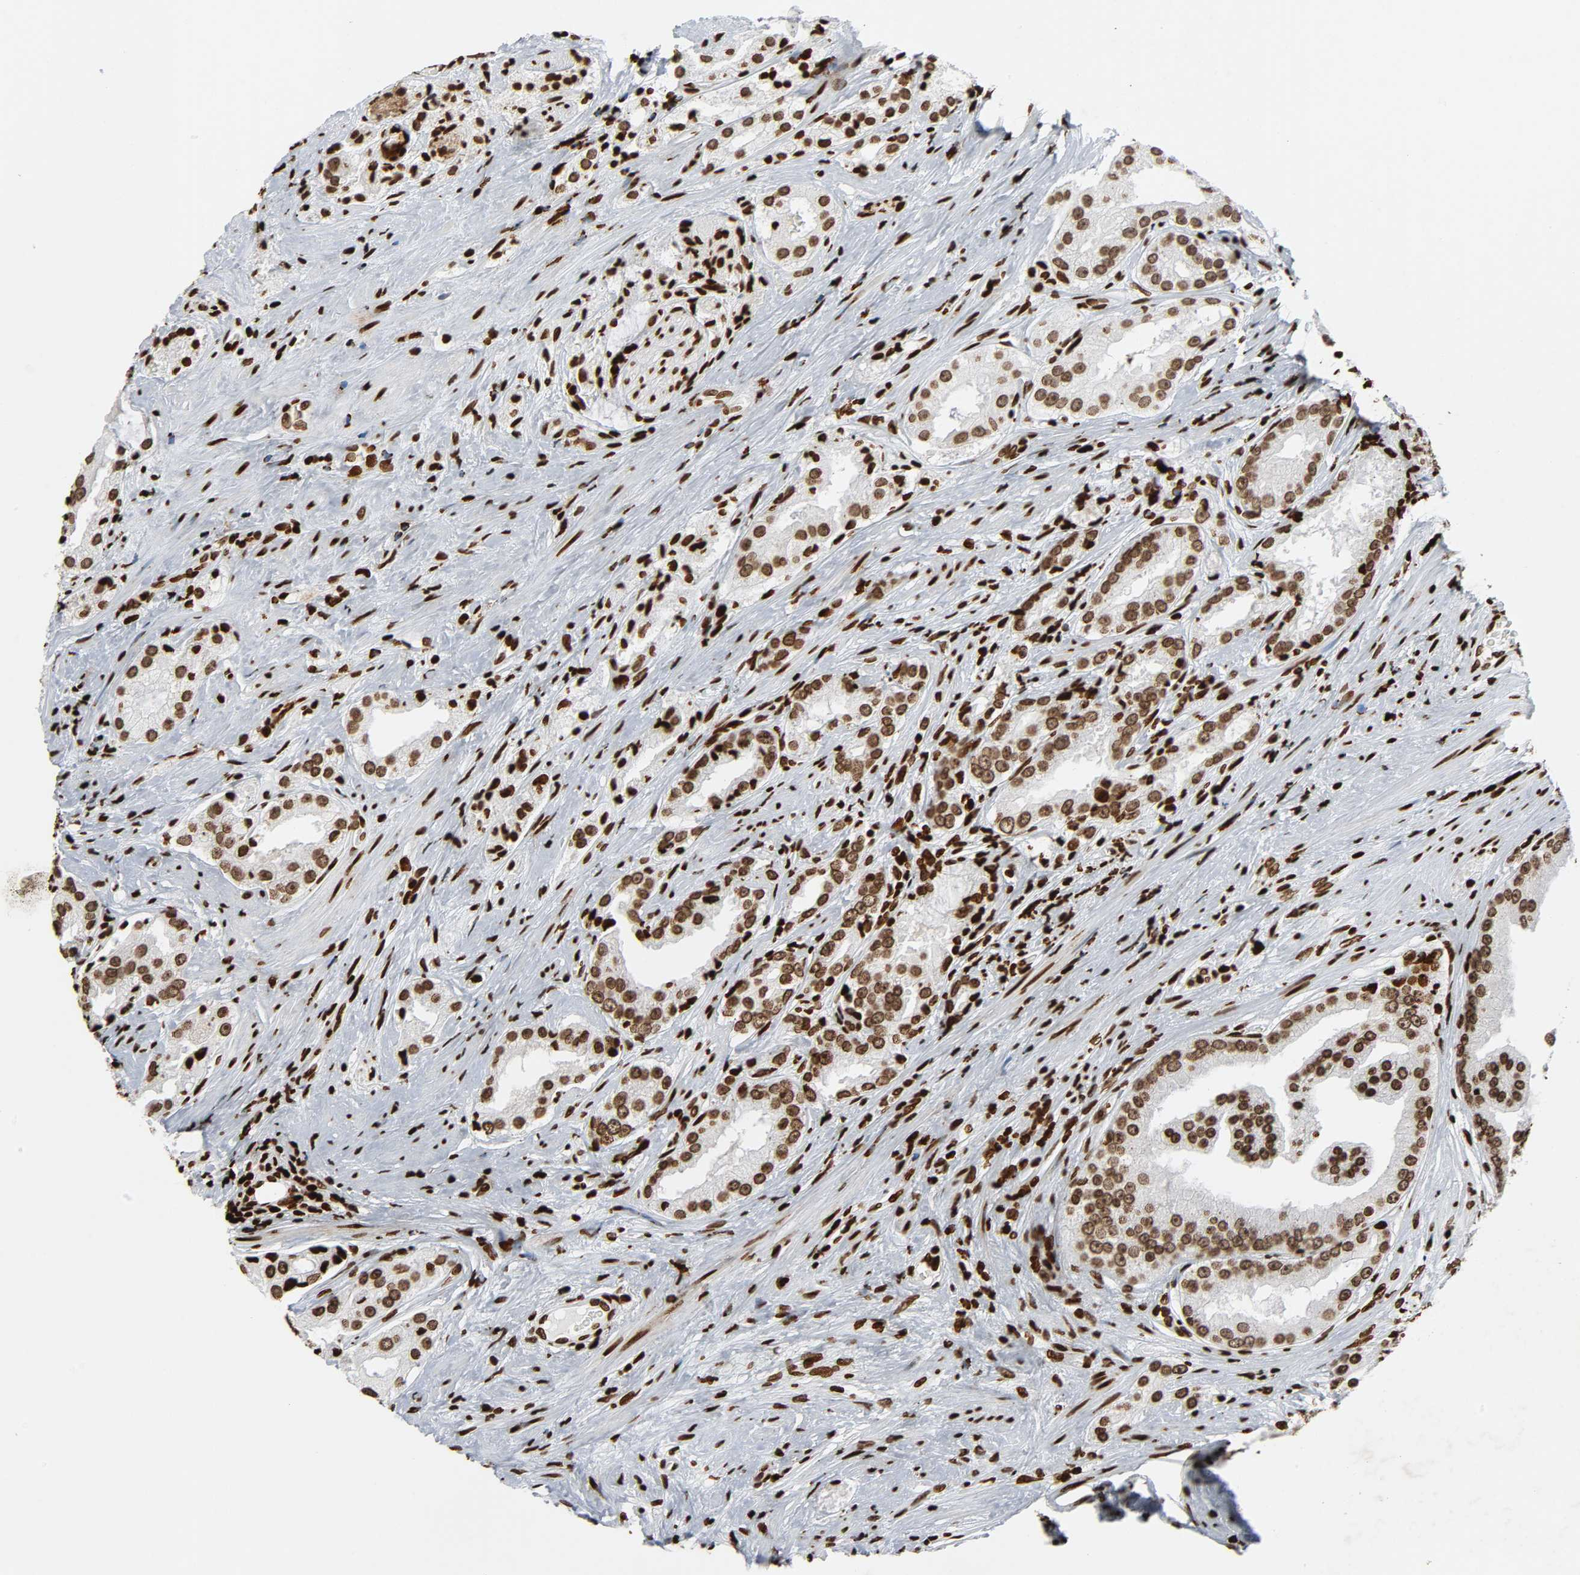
{"staining": {"intensity": "moderate", "quantity": ">75%", "location": "nuclear"}, "tissue": "prostate cancer", "cell_type": "Tumor cells", "image_type": "cancer", "snomed": [{"axis": "morphology", "description": "Adenocarcinoma, High grade"}, {"axis": "topography", "description": "Prostate"}], "caption": "DAB (3,3'-diaminobenzidine) immunohistochemical staining of human prostate cancer demonstrates moderate nuclear protein expression in about >75% of tumor cells. The staining was performed using DAB, with brown indicating positive protein expression. Nuclei are stained blue with hematoxylin.", "gene": "RXRA", "patient": {"sex": "male", "age": 73}}